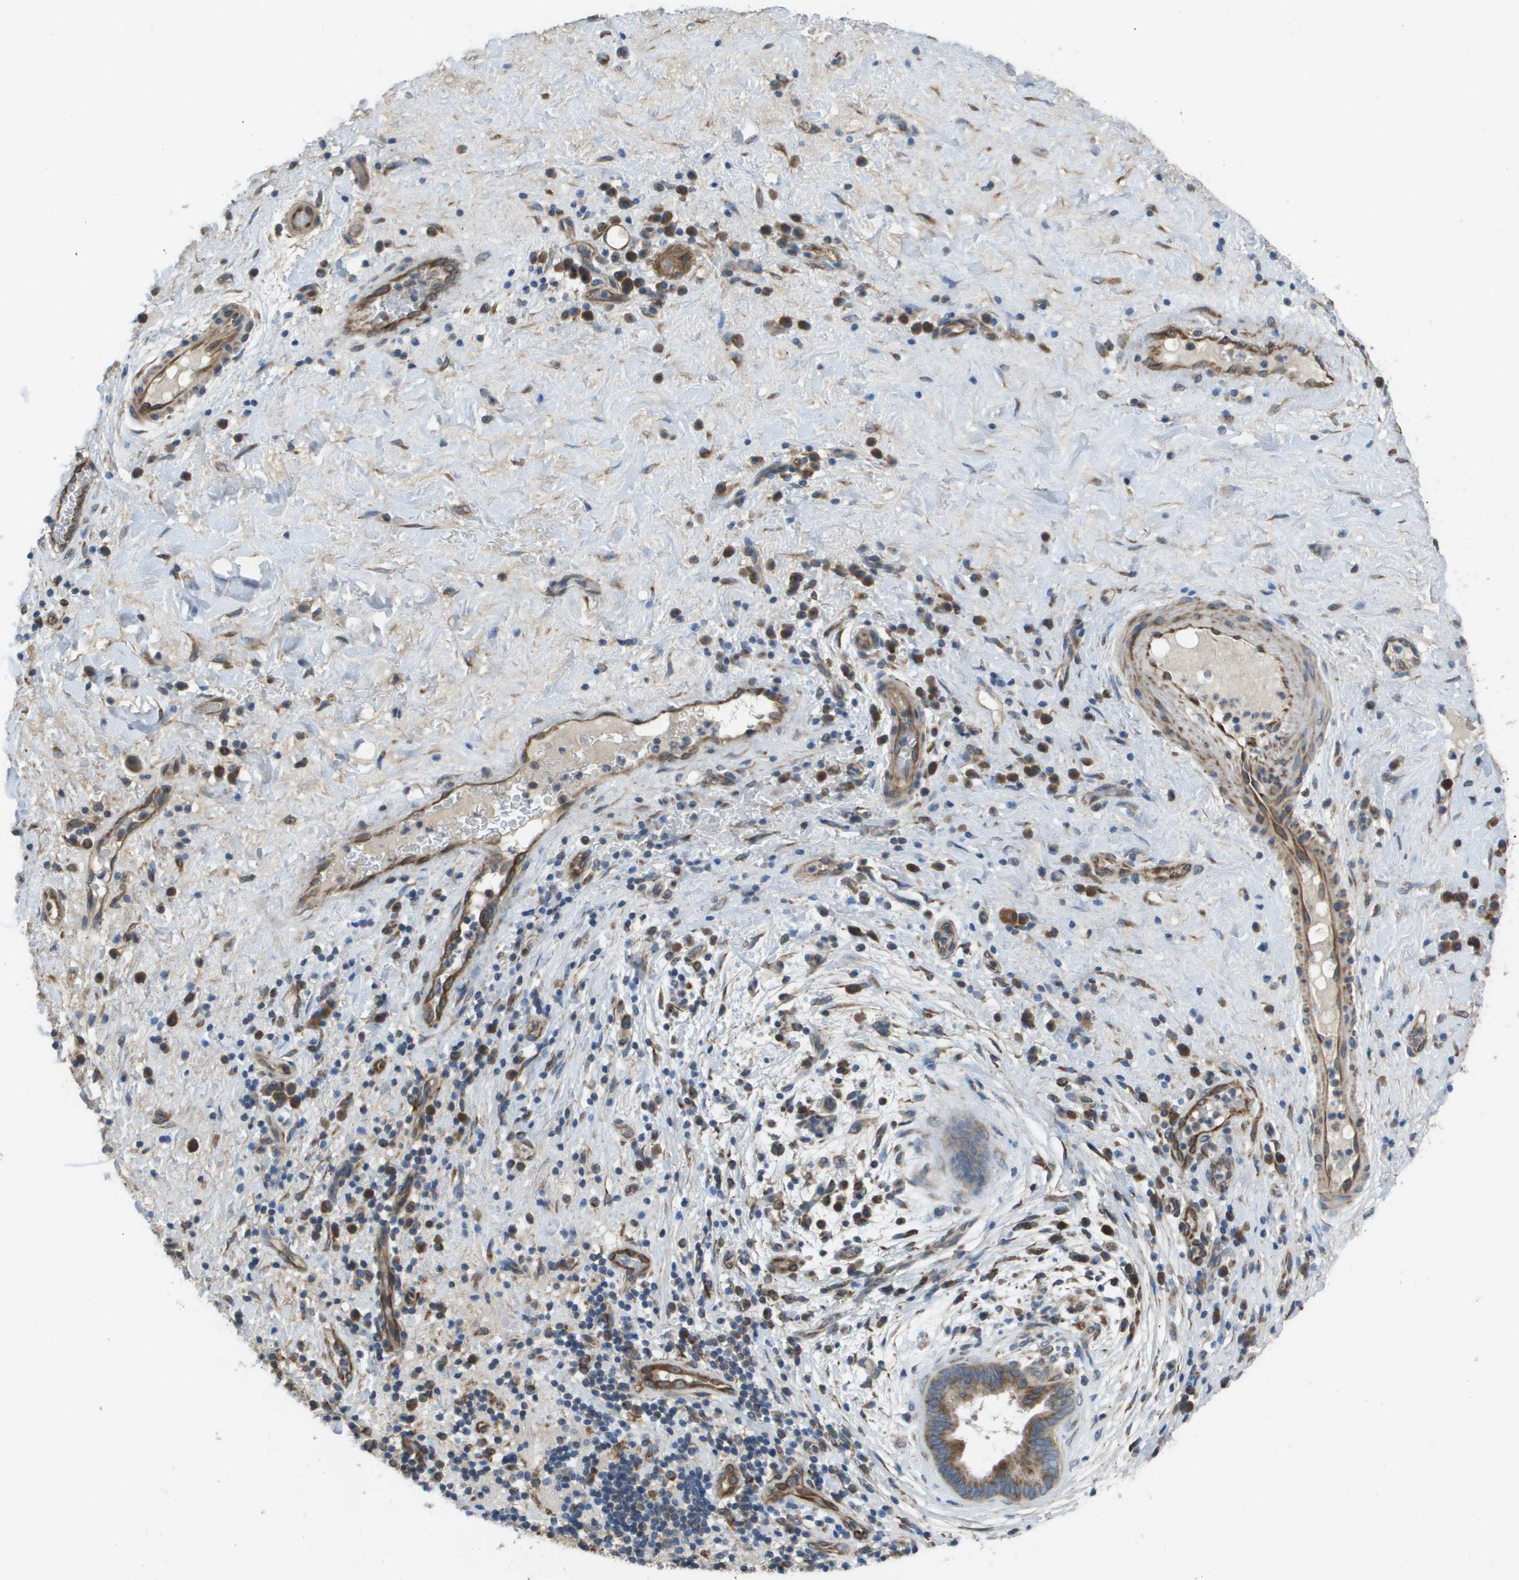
{"staining": {"intensity": "strong", "quantity": ">75%", "location": "cytoplasmic/membranous"}, "tissue": "liver cancer", "cell_type": "Tumor cells", "image_type": "cancer", "snomed": [{"axis": "morphology", "description": "Cholangiocarcinoma"}, {"axis": "topography", "description": "Liver"}], "caption": "The immunohistochemical stain shows strong cytoplasmic/membranous staining in tumor cells of liver cholangiocarcinoma tissue.", "gene": "CLCN2", "patient": {"sex": "female", "age": 38}}